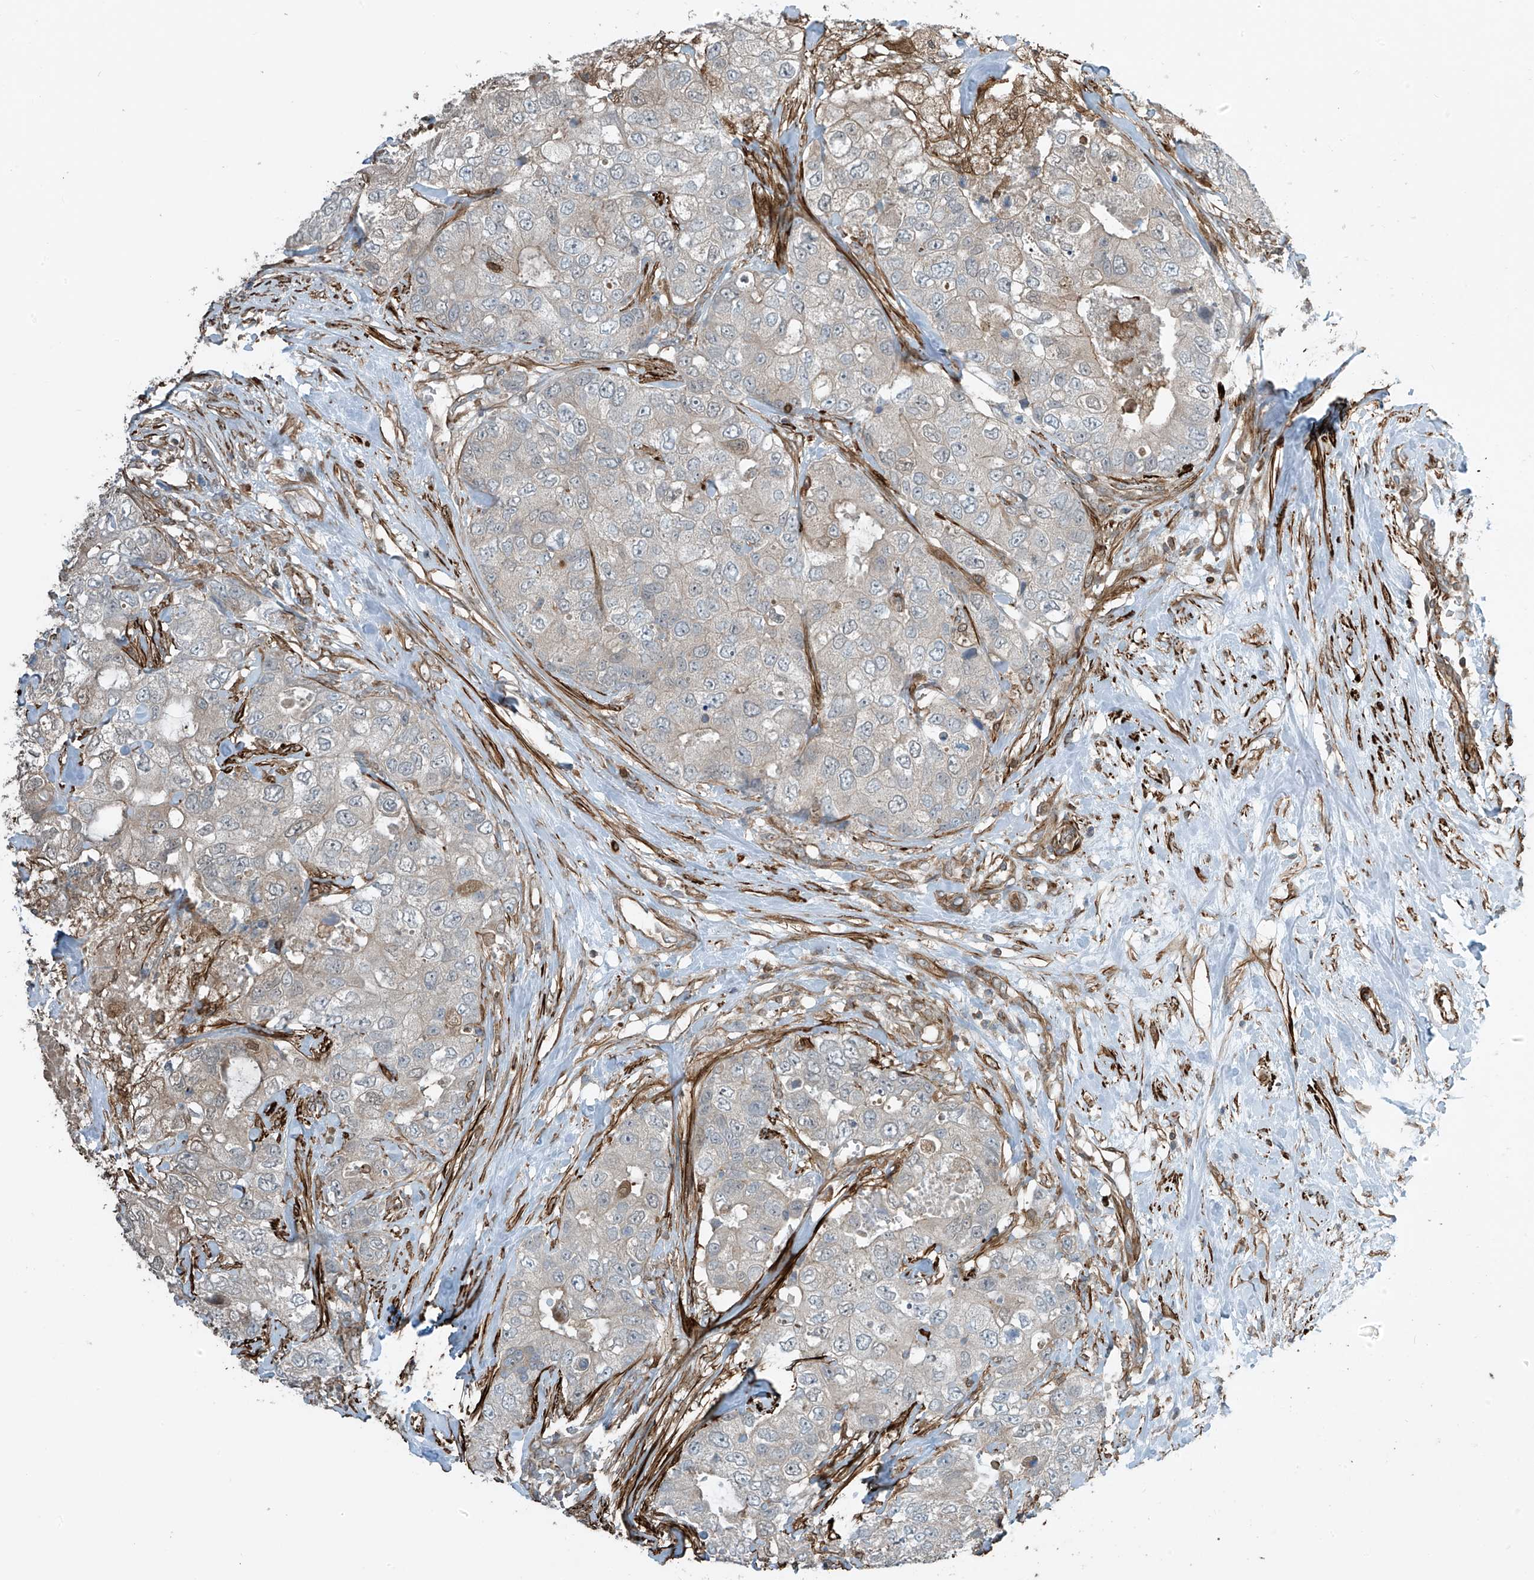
{"staining": {"intensity": "negative", "quantity": "none", "location": "none"}, "tissue": "breast cancer", "cell_type": "Tumor cells", "image_type": "cancer", "snomed": [{"axis": "morphology", "description": "Duct carcinoma"}, {"axis": "topography", "description": "Breast"}], "caption": "Immunohistochemistry photomicrograph of neoplastic tissue: breast infiltrating ductal carcinoma stained with DAB demonstrates no significant protein staining in tumor cells. (Immunohistochemistry, brightfield microscopy, high magnification).", "gene": "SH3BGRL3", "patient": {"sex": "female", "age": 62}}